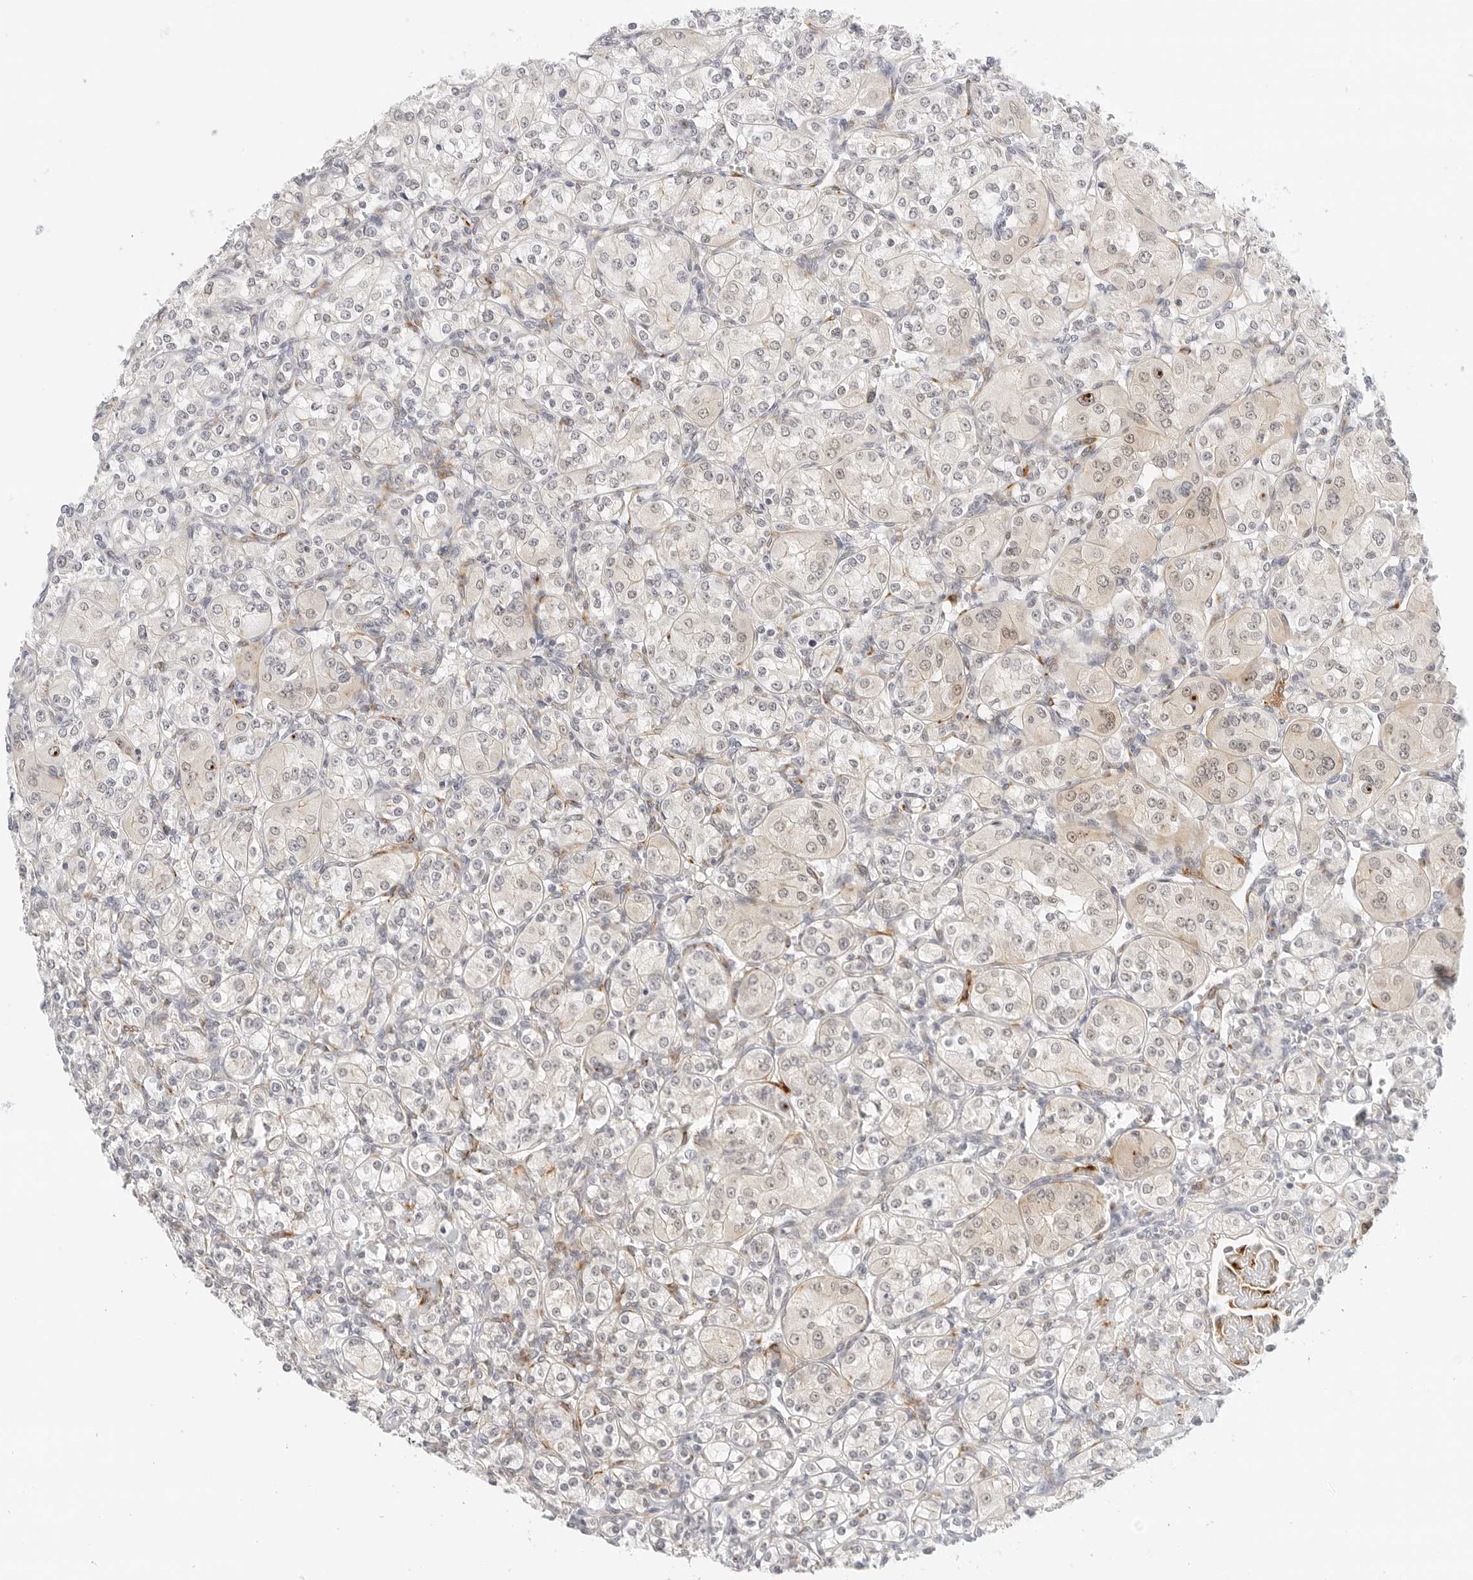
{"staining": {"intensity": "weak", "quantity": "<25%", "location": "cytoplasmic/membranous"}, "tissue": "renal cancer", "cell_type": "Tumor cells", "image_type": "cancer", "snomed": [{"axis": "morphology", "description": "Adenocarcinoma, NOS"}, {"axis": "topography", "description": "Kidney"}], "caption": "Image shows no significant protein positivity in tumor cells of renal adenocarcinoma. Nuclei are stained in blue.", "gene": "PCDH19", "patient": {"sex": "male", "age": 77}}